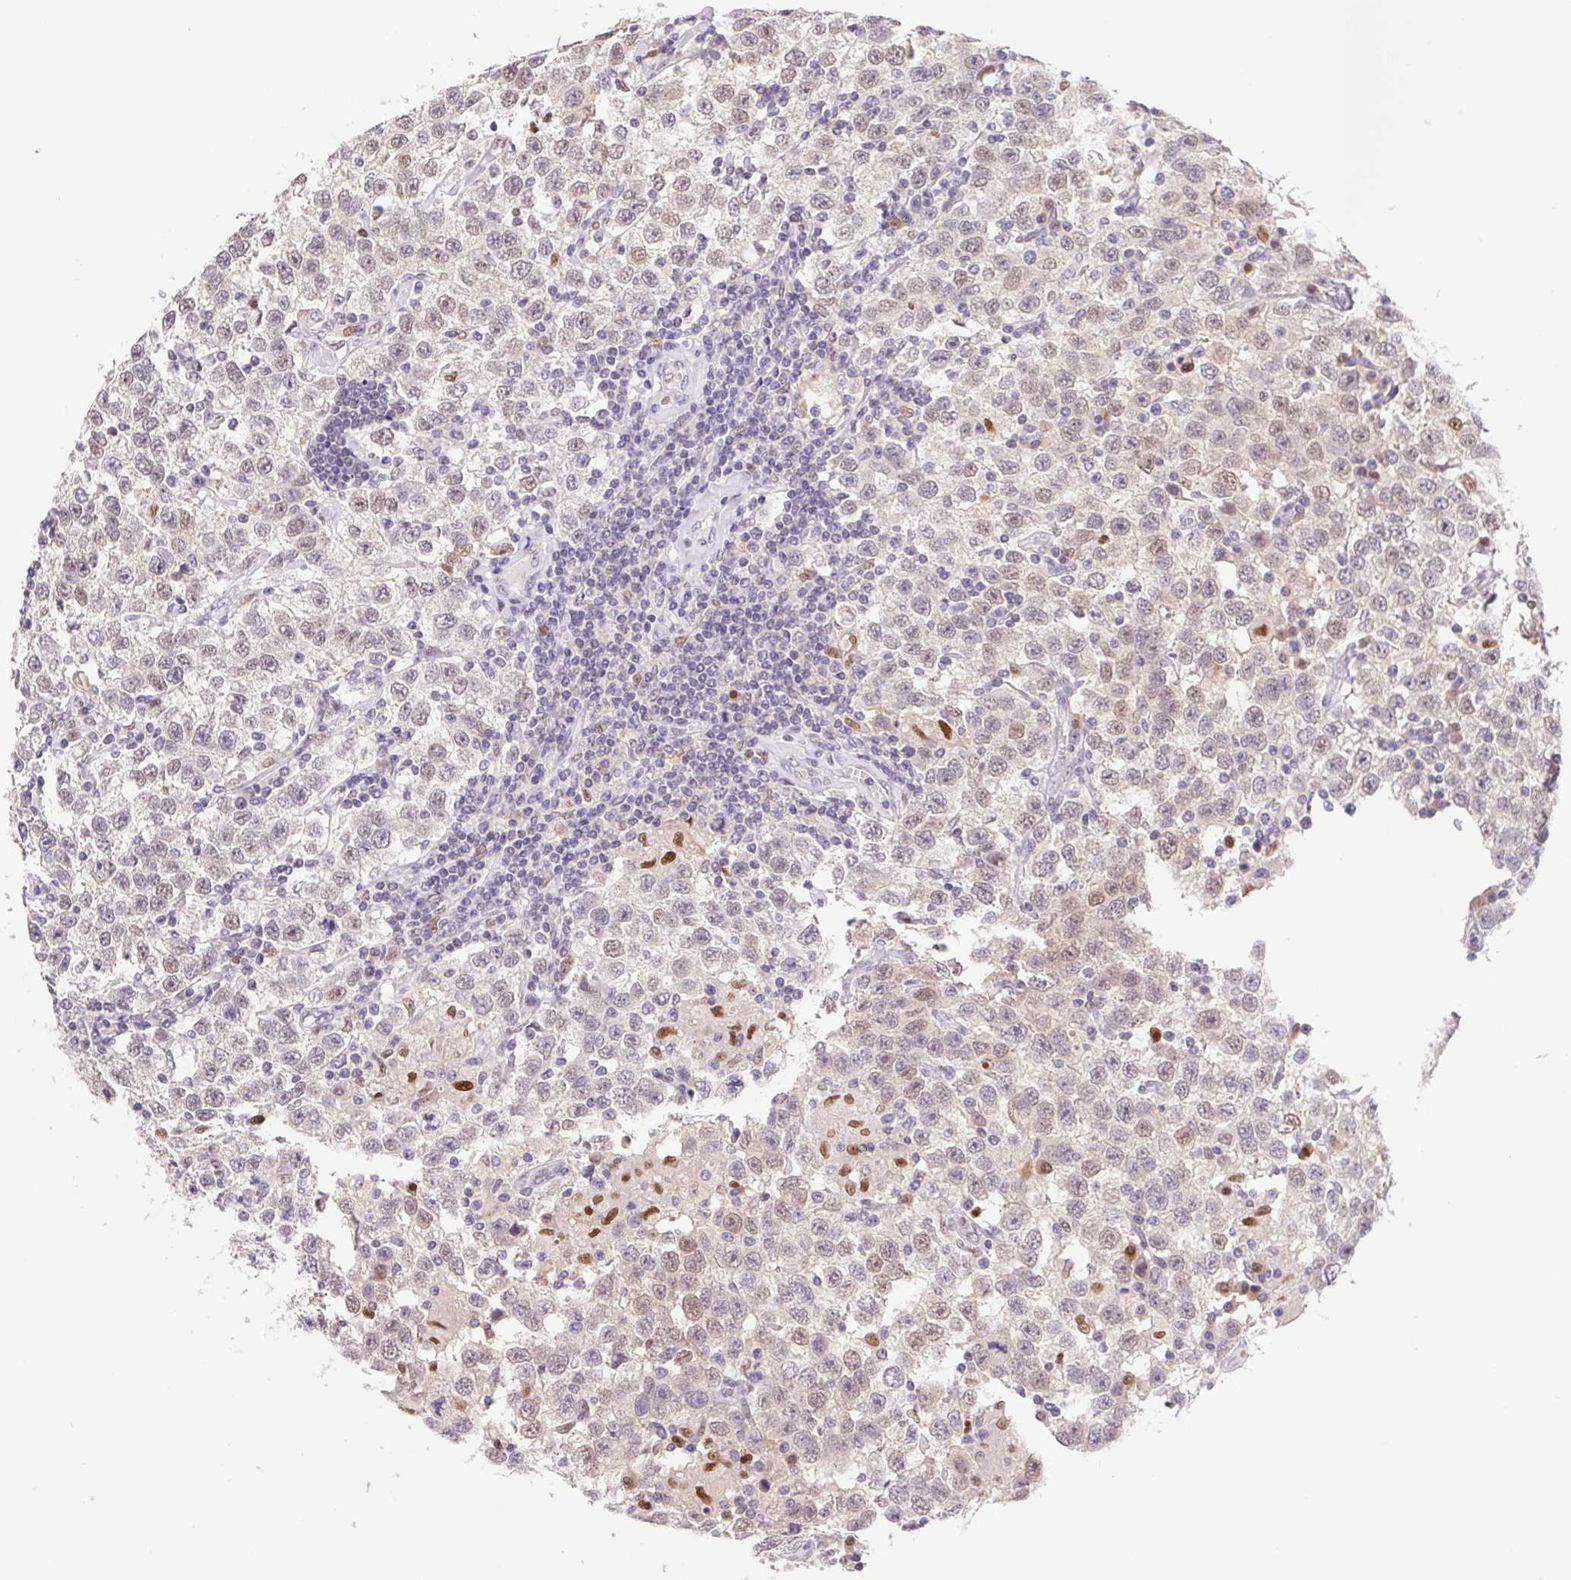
{"staining": {"intensity": "weak", "quantity": "25%-75%", "location": "nuclear"}, "tissue": "testis cancer", "cell_type": "Tumor cells", "image_type": "cancer", "snomed": [{"axis": "morphology", "description": "Seminoma, NOS"}, {"axis": "topography", "description": "Testis"}], "caption": "Protein staining shows weak nuclear positivity in approximately 25%-75% of tumor cells in testis cancer (seminoma). The protein is shown in brown color, while the nuclei are stained blue.", "gene": "L3MBTL4", "patient": {"sex": "male", "age": 41}}